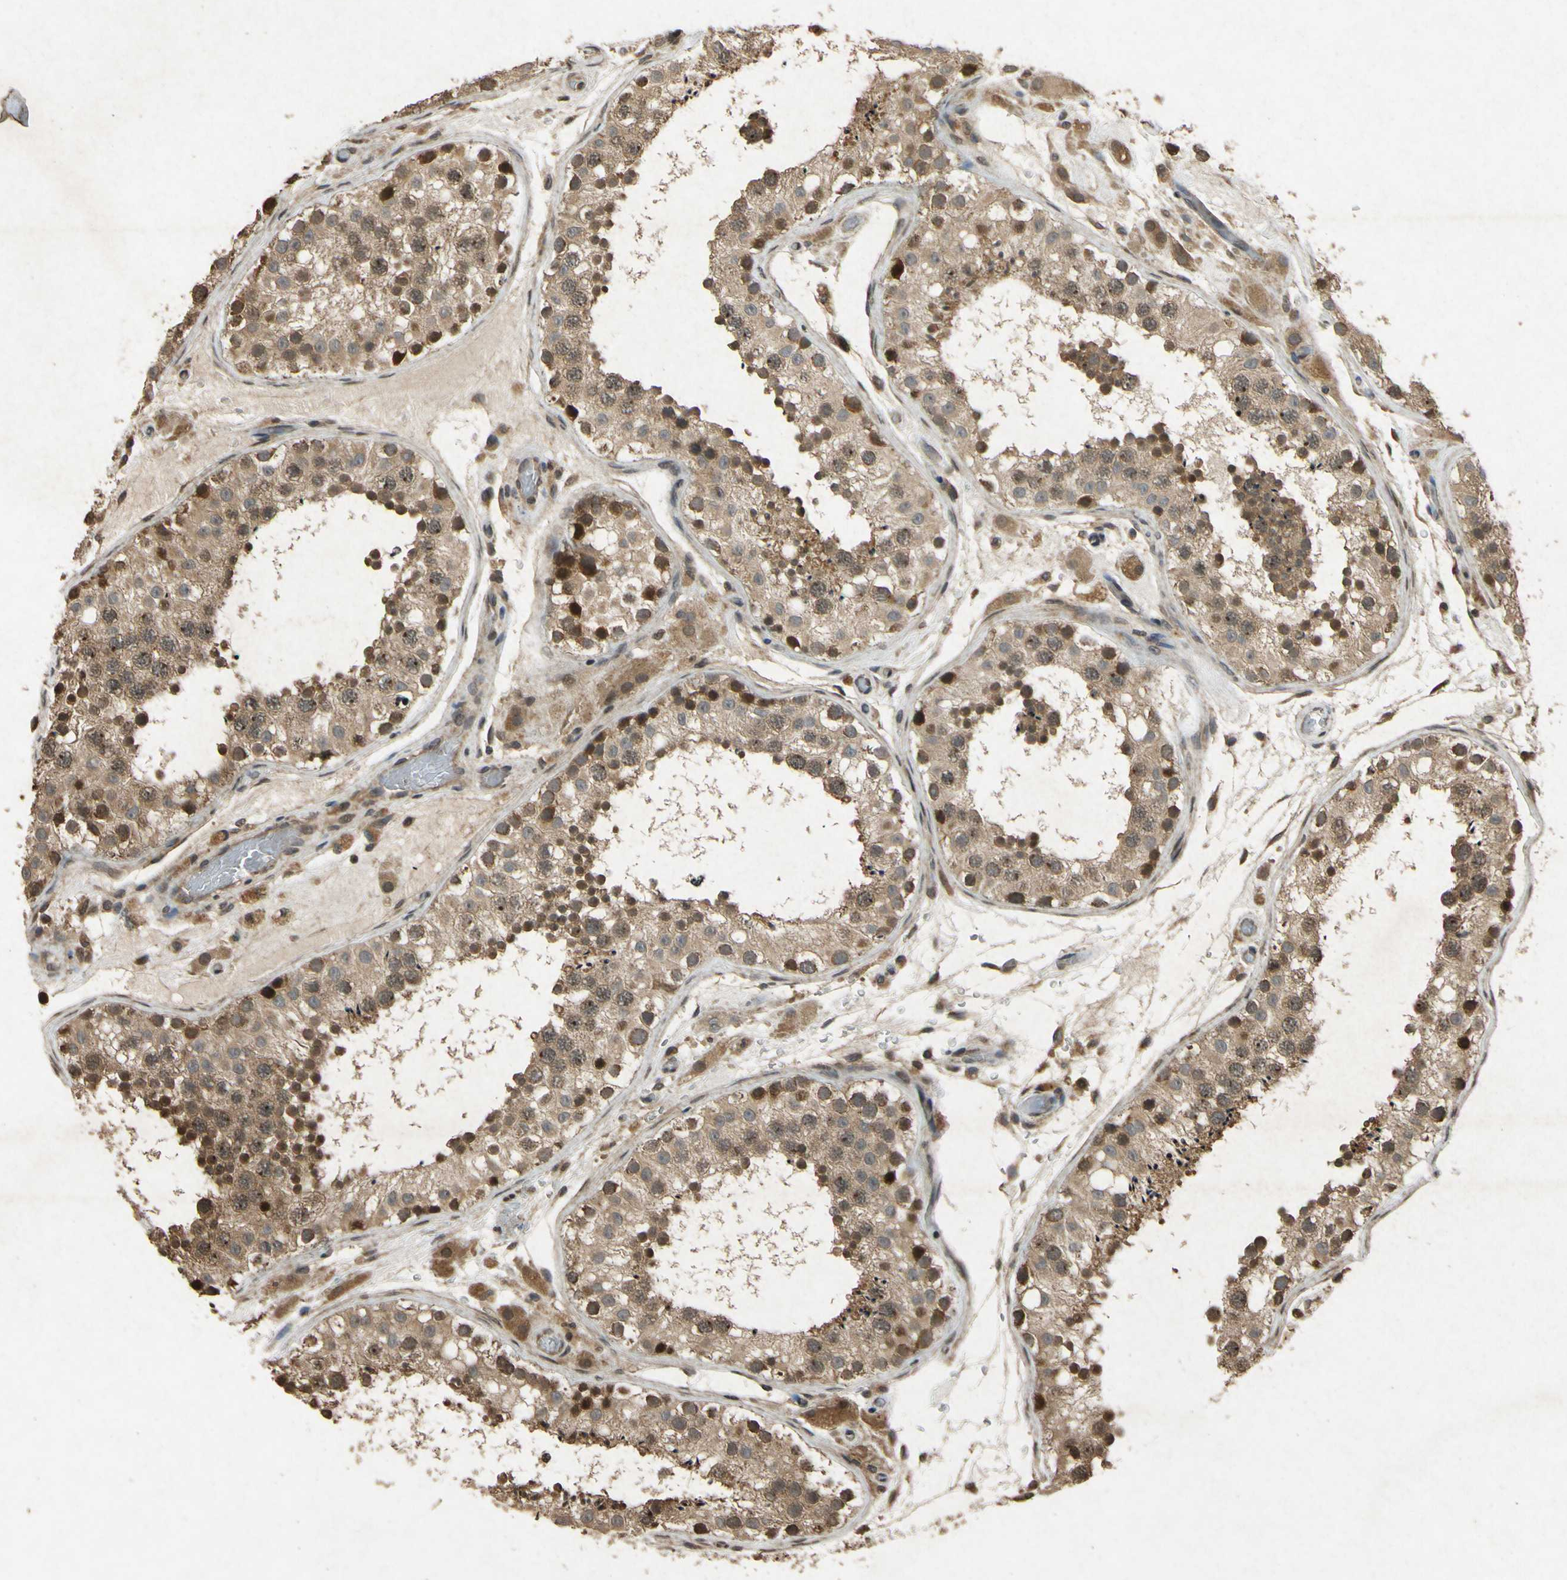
{"staining": {"intensity": "moderate", "quantity": ">75%", "location": "cytoplasmic/membranous"}, "tissue": "testis", "cell_type": "Cells in seminiferous ducts", "image_type": "normal", "snomed": [{"axis": "morphology", "description": "Normal tissue, NOS"}, {"axis": "topography", "description": "Testis"}, {"axis": "topography", "description": "Epididymis"}], "caption": "Moderate cytoplasmic/membranous protein positivity is present in approximately >75% of cells in seminiferous ducts in testis. (DAB IHC with brightfield microscopy, high magnification).", "gene": "ATP6V1H", "patient": {"sex": "male", "age": 26}}